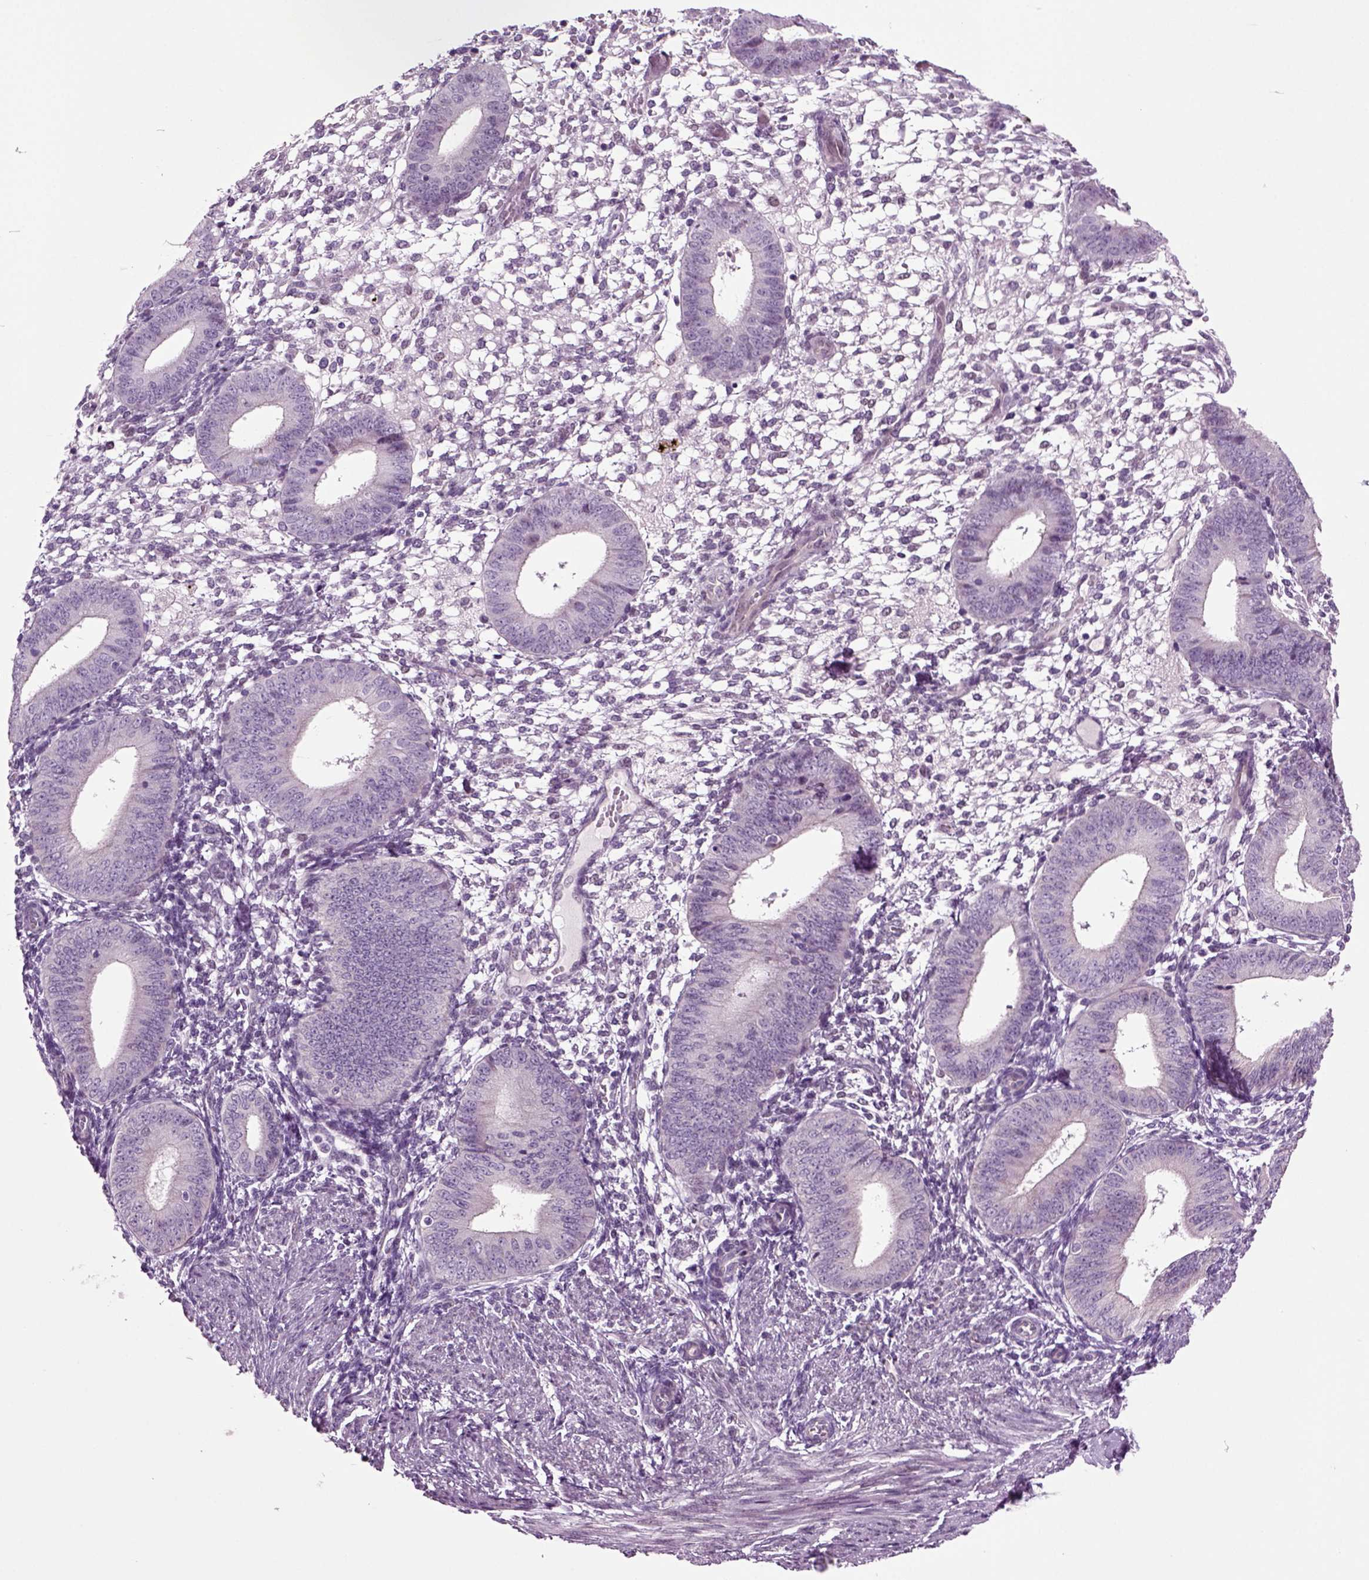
{"staining": {"intensity": "negative", "quantity": "none", "location": "none"}, "tissue": "endometrium", "cell_type": "Cells in endometrial stroma", "image_type": "normal", "snomed": [{"axis": "morphology", "description": "Normal tissue, NOS"}, {"axis": "topography", "description": "Endometrium"}], "caption": "High magnification brightfield microscopy of benign endometrium stained with DAB (brown) and counterstained with hematoxylin (blue): cells in endometrial stroma show no significant expression. (Stains: DAB IHC with hematoxylin counter stain, Microscopy: brightfield microscopy at high magnification).", "gene": "COL9A2", "patient": {"sex": "female", "age": 39}}